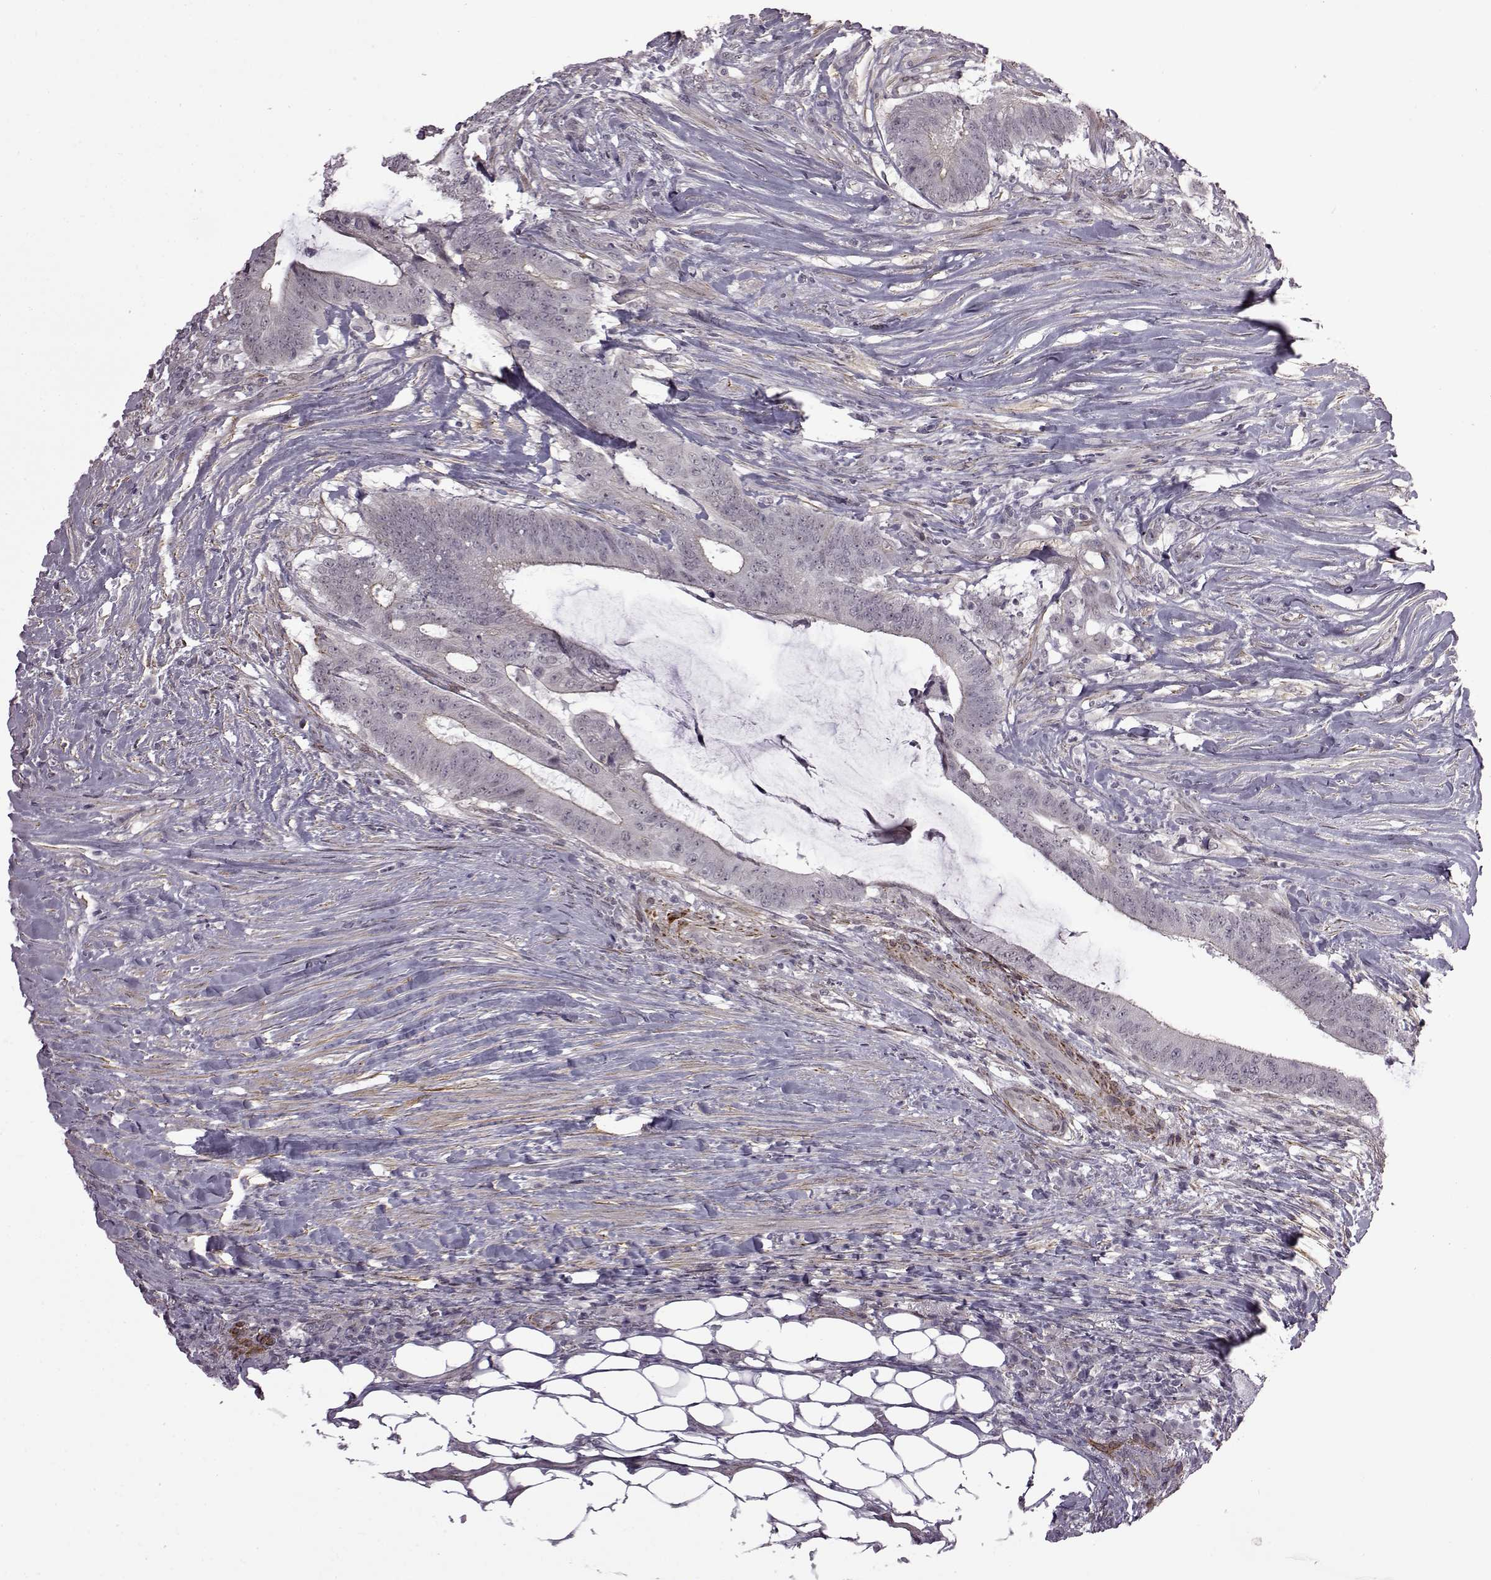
{"staining": {"intensity": "negative", "quantity": "none", "location": "none"}, "tissue": "colorectal cancer", "cell_type": "Tumor cells", "image_type": "cancer", "snomed": [{"axis": "morphology", "description": "Adenocarcinoma, NOS"}, {"axis": "topography", "description": "Colon"}], "caption": "Colorectal cancer (adenocarcinoma) stained for a protein using IHC exhibits no positivity tumor cells.", "gene": "SYNPO2", "patient": {"sex": "female", "age": 43}}